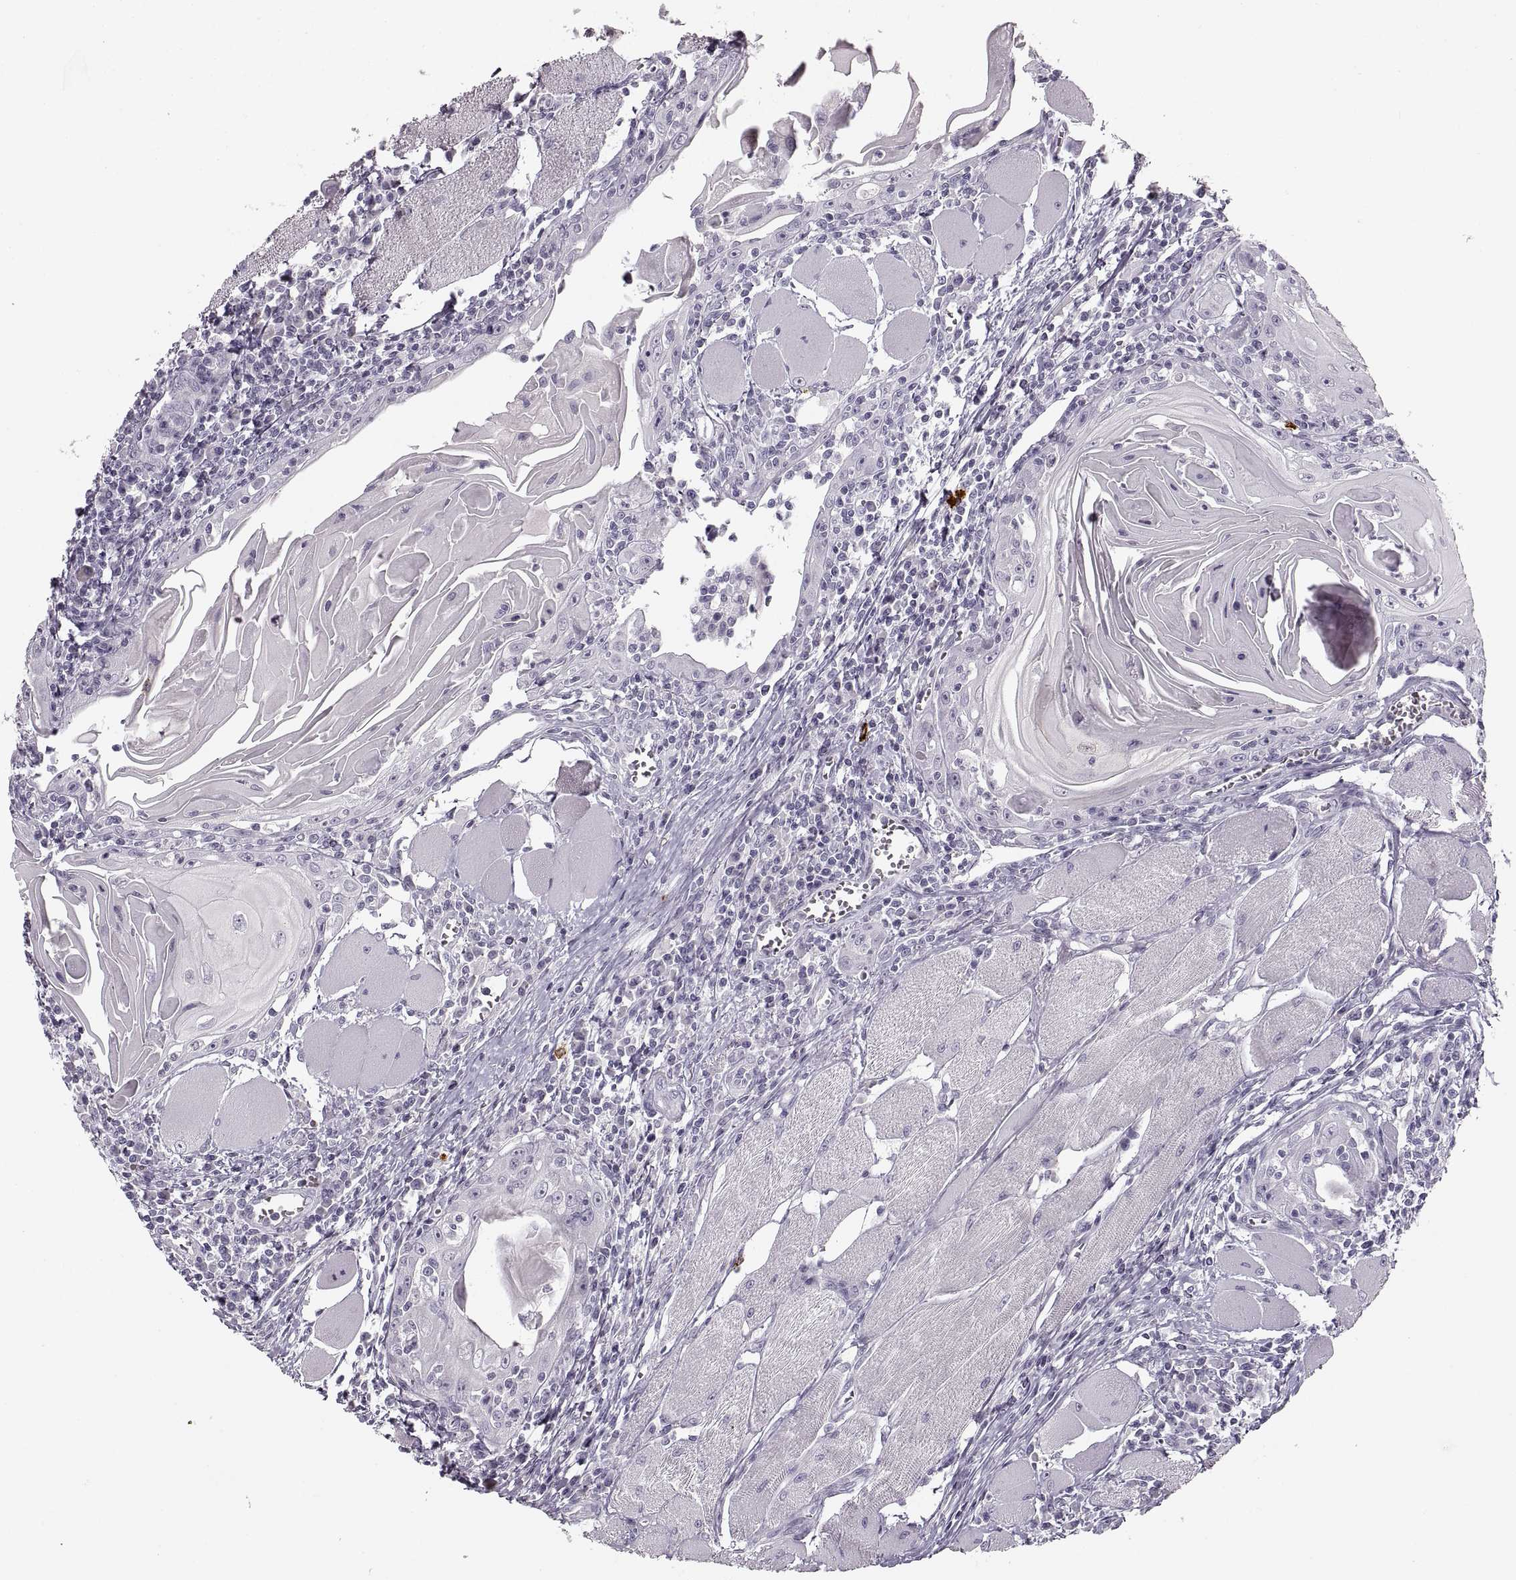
{"staining": {"intensity": "negative", "quantity": "none", "location": "none"}, "tissue": "head and neck cancer", "cell_type": "Tumor cells", "image_type": "cancer", "snomed": [{"axis": "morphology", "description": "Normal tissue, NOS"}, {"axis": "morphology", "description": "Squamous cell carcinoma, NOS"}, {"axis": "topography", "description": "Oral tissue"}, {"axis": "topography", "description": "Head-Neck"}], "caption": "There is no significant staining in tumor cells of head and neck cancer. Nuclei are stained in blue.", "gene": "CNTN1", "patient": {"sex": "male", "age": 52}}